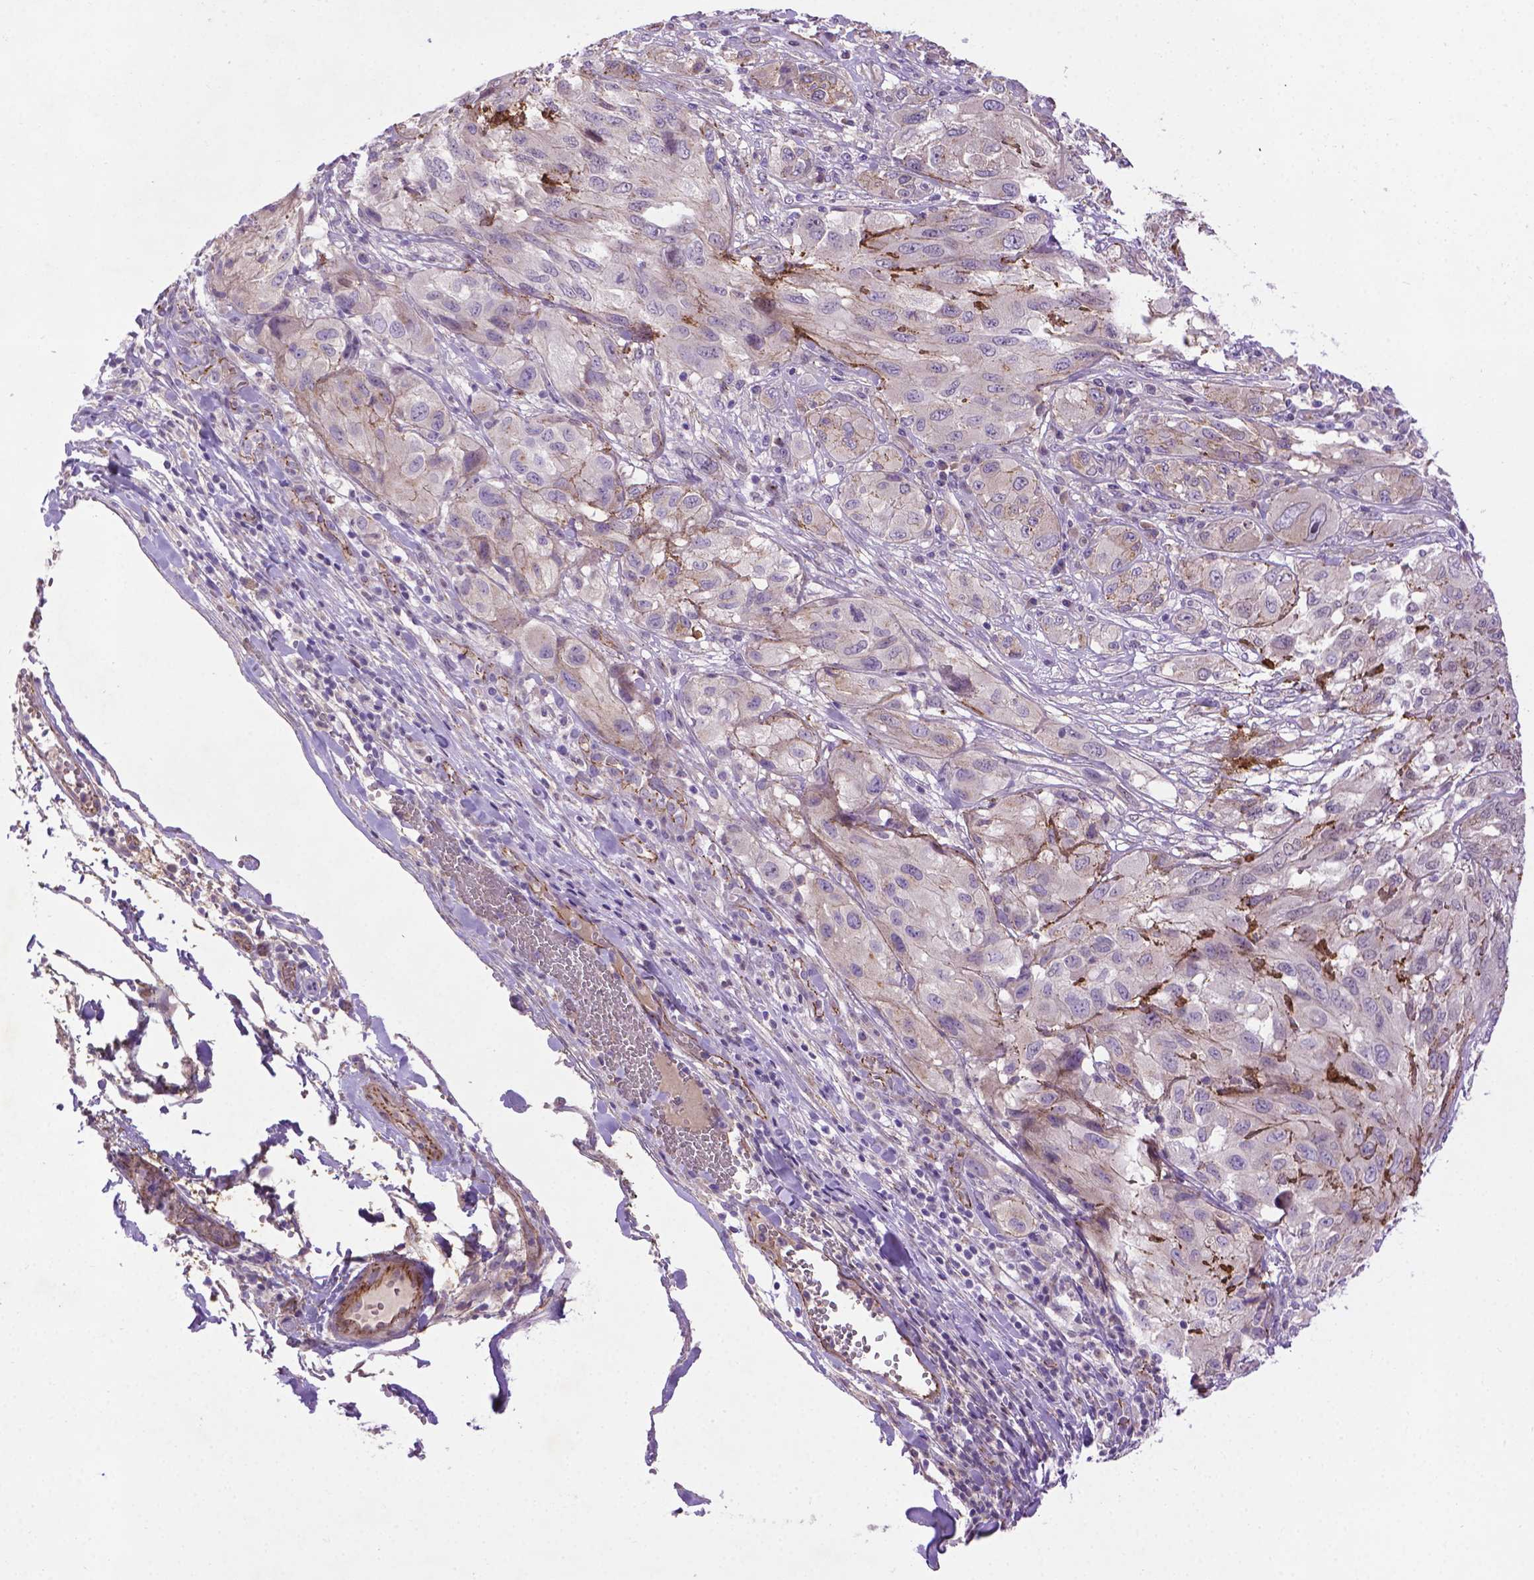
{"staining": {"intensity": "negative", "quantity": "none", "location": "none"}, "tissue": "melanoma", "cell_type": "Tumor cells", "image_type": "cancer", "snomed": [{"axis": "morphology", "description": "Malignant melanoma, NOS"}, {"axis": "topography", "description": "Skin"}], "caption": "High power microscopy image of an immunohistochemistry (IHC) photomicrograph of malignant melanoma, revealing no significant staining in tumor cells. Brightfield microscopy of IHC stained with DAB (3,3'-diaminobenzidine) (brown) and hematoxylin (blue), captured at high magnification.", "gene": "CCER2", "patient": {"sex": "female", "age": 91}}